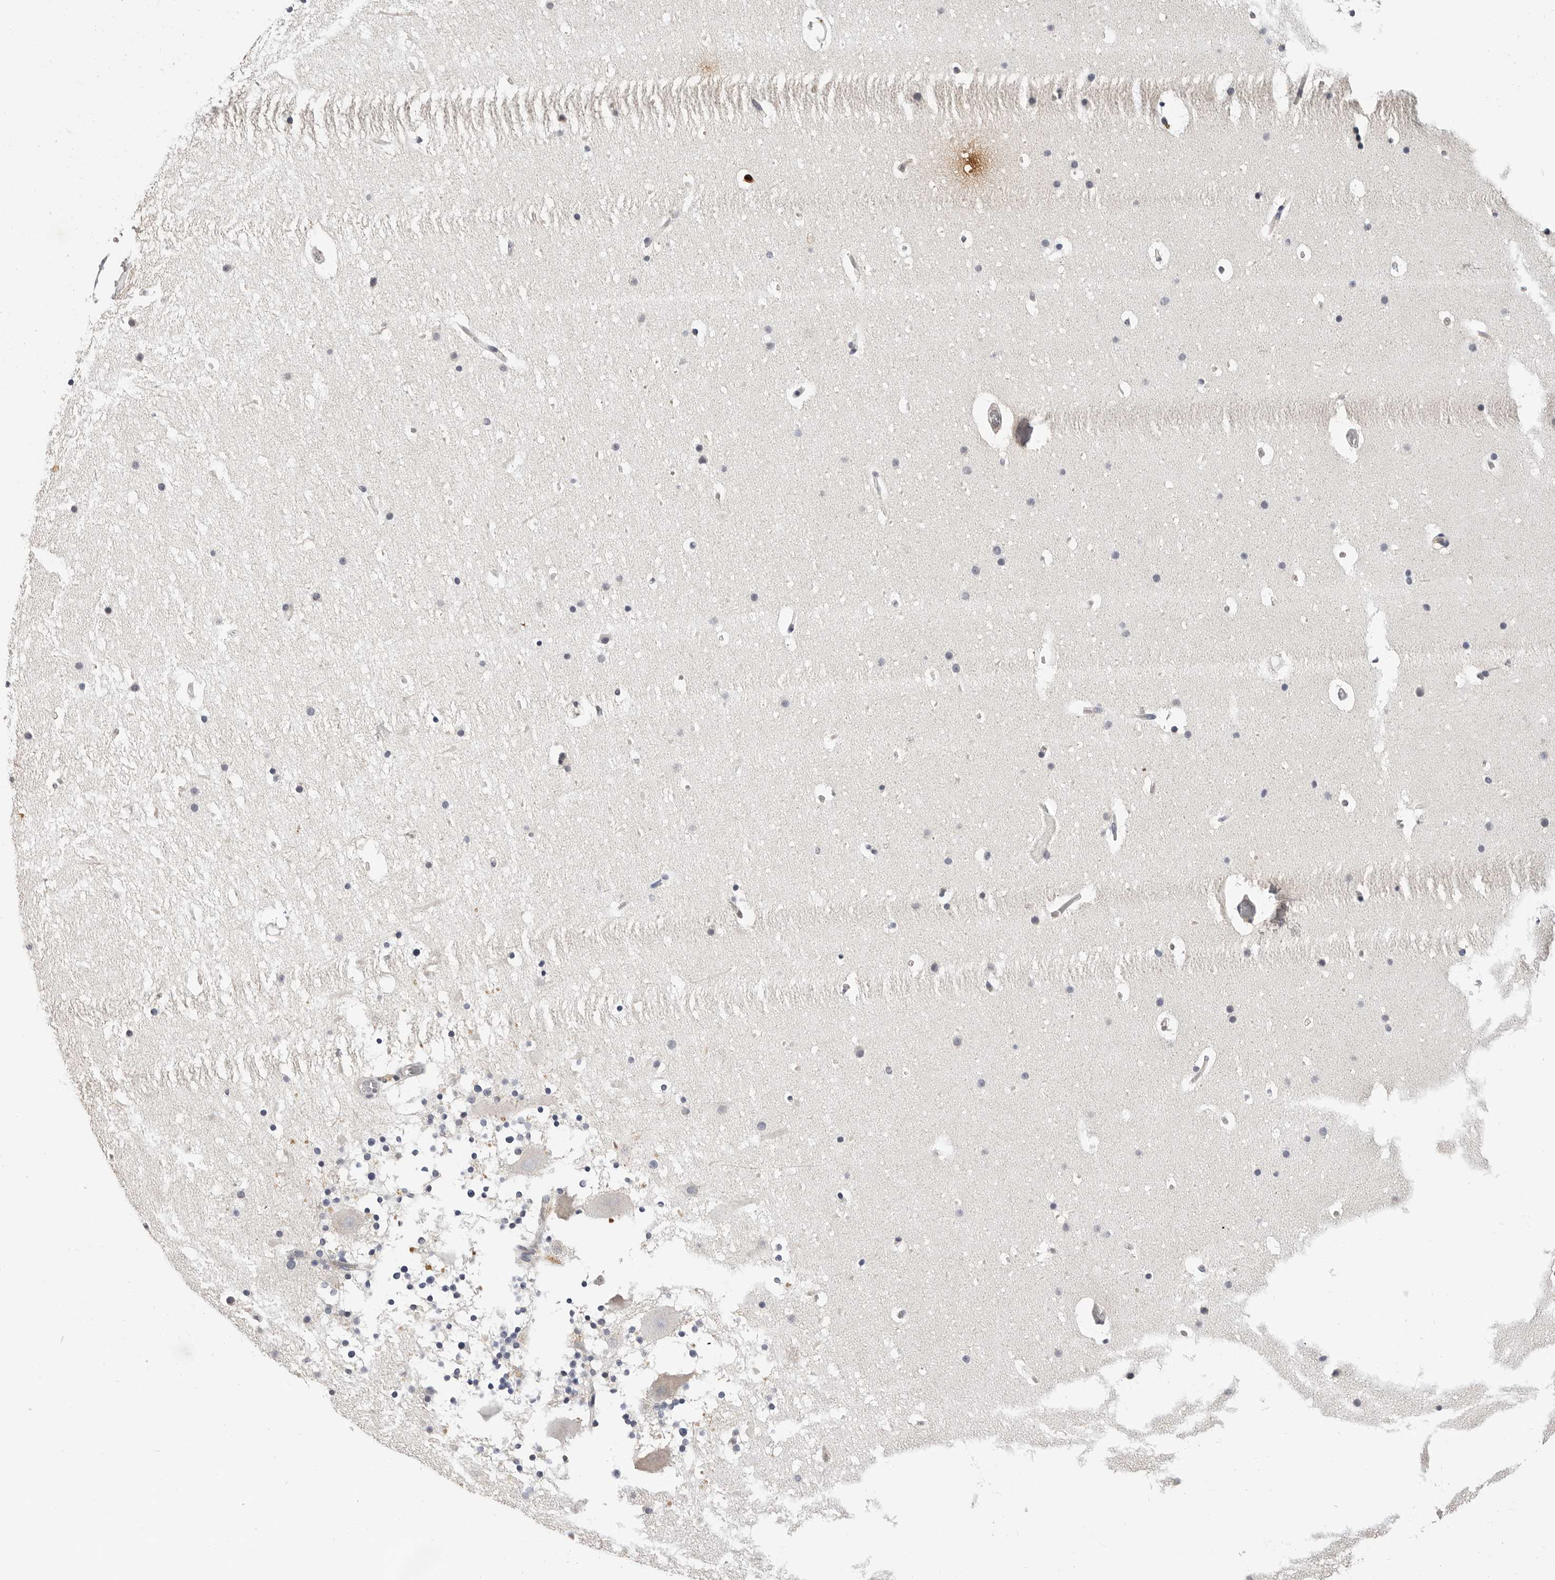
{"staining": {"intensity": "negative", "quantity": "none", "location": "none"}, "tissue": "cerebellum", "cell_type": "Cells in granular layer", "image_type": "normal", "snomed": [{"axis": "morphology", "description": "Normal tissue, NOS"}, {"axis": "topography", "description": "Cerebellum"}], "caption": "Immunohistochemical staining of benign cerebellum shows no significant expression in cells in granular layer.", "gene": "LTBR", "patient": {"sex": "male", "age": 57}}